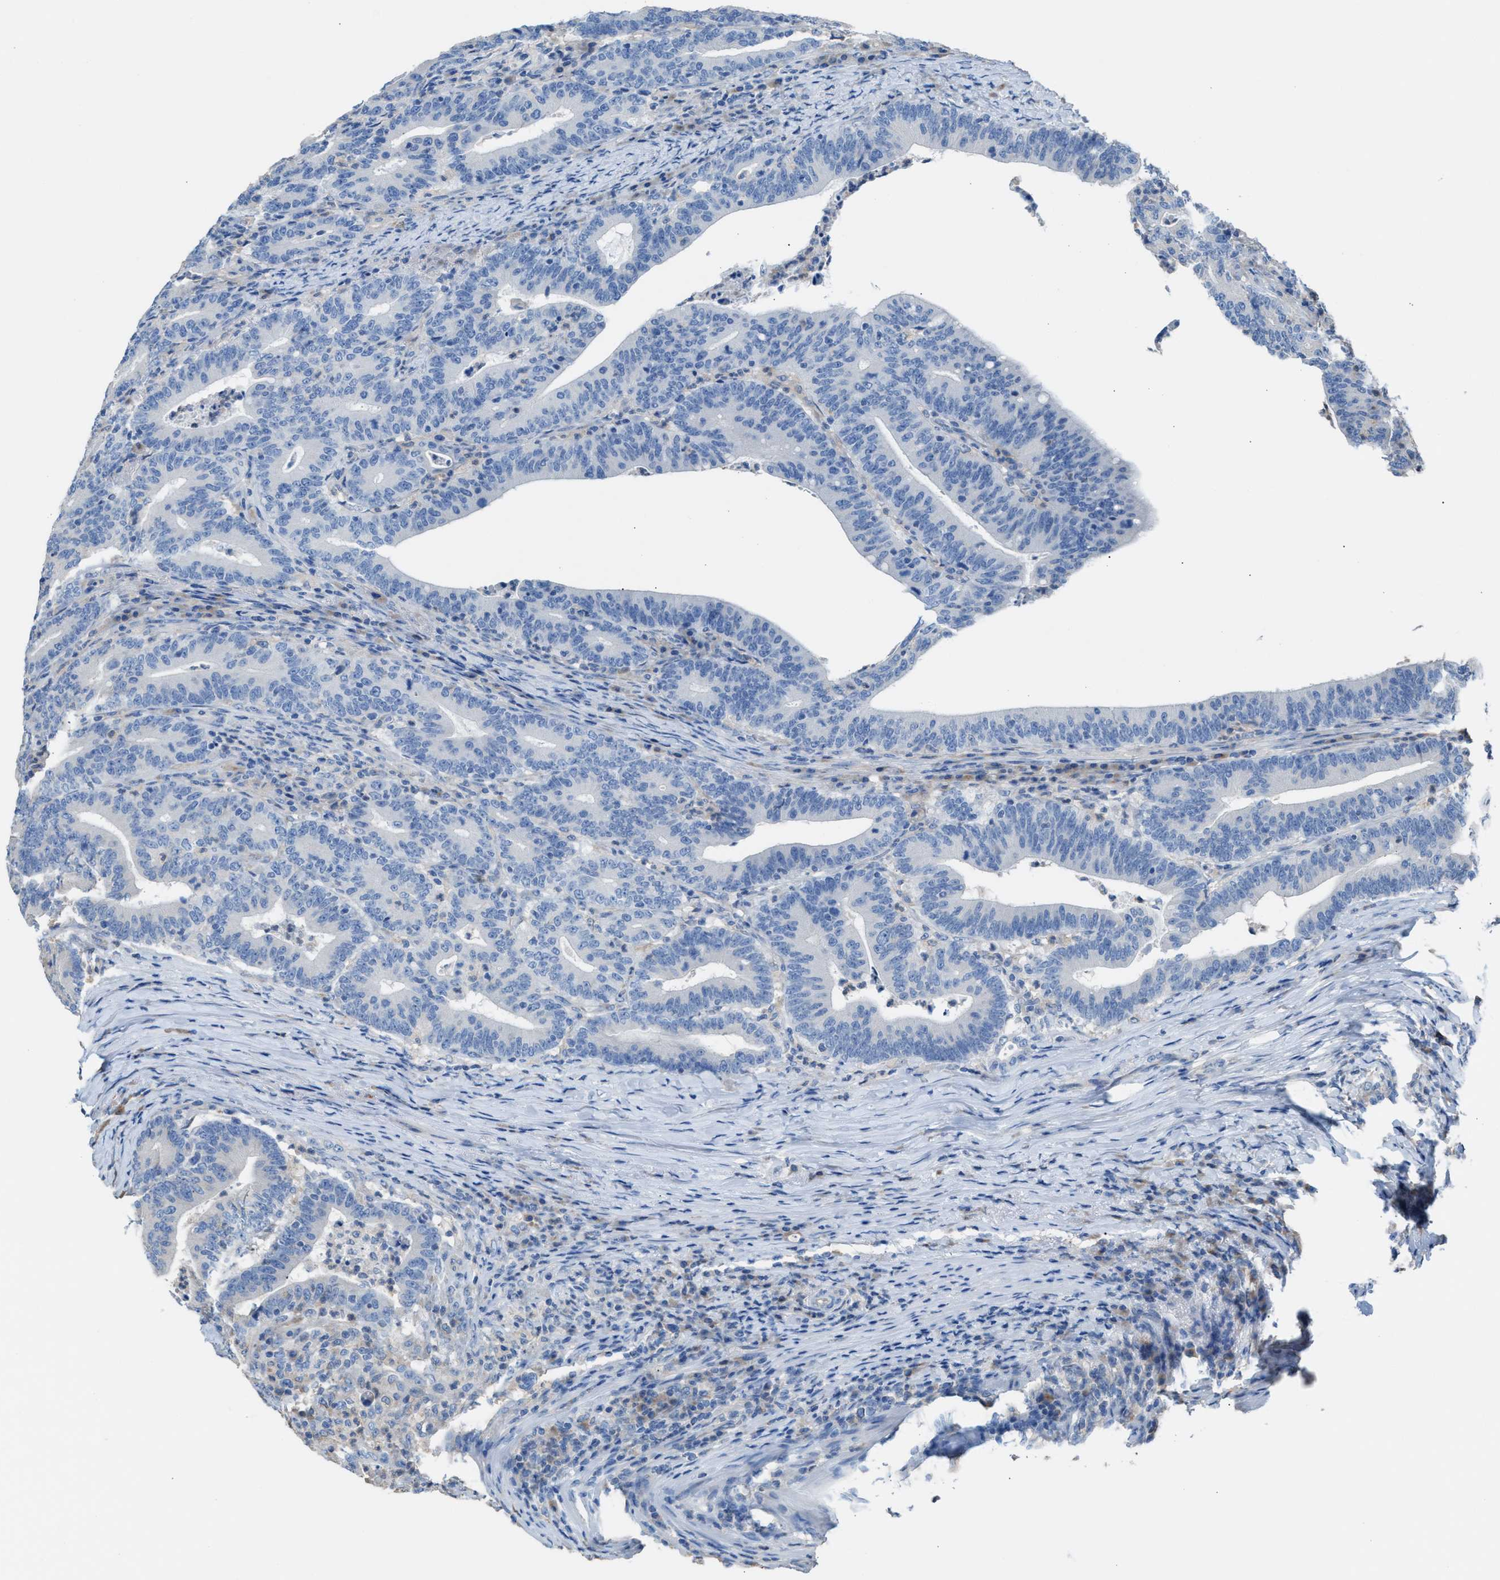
{"staining": {"intensity": "negative", "quantity": "none", "location": "none"}, "tissue": "colorectal cancer", "cell_type": "Tumor cells", "image_type": "cancer", "snomed": [{"axis": "morphology", "description": "Adenocarcinoma, NOS"}, {"axis": "topography", "description": "Colon"}], "caption": "A high-resolution histopathology image shows IHC staining of colorectal adenocarcinoma, which exhibits no significant staining in tumor cells. (DAB (3,3'-diaminobenzidine) IHC with hematoxylin counter stain).", "gene": "NQO2", "patient": {"sex": "female", "age": 66}}